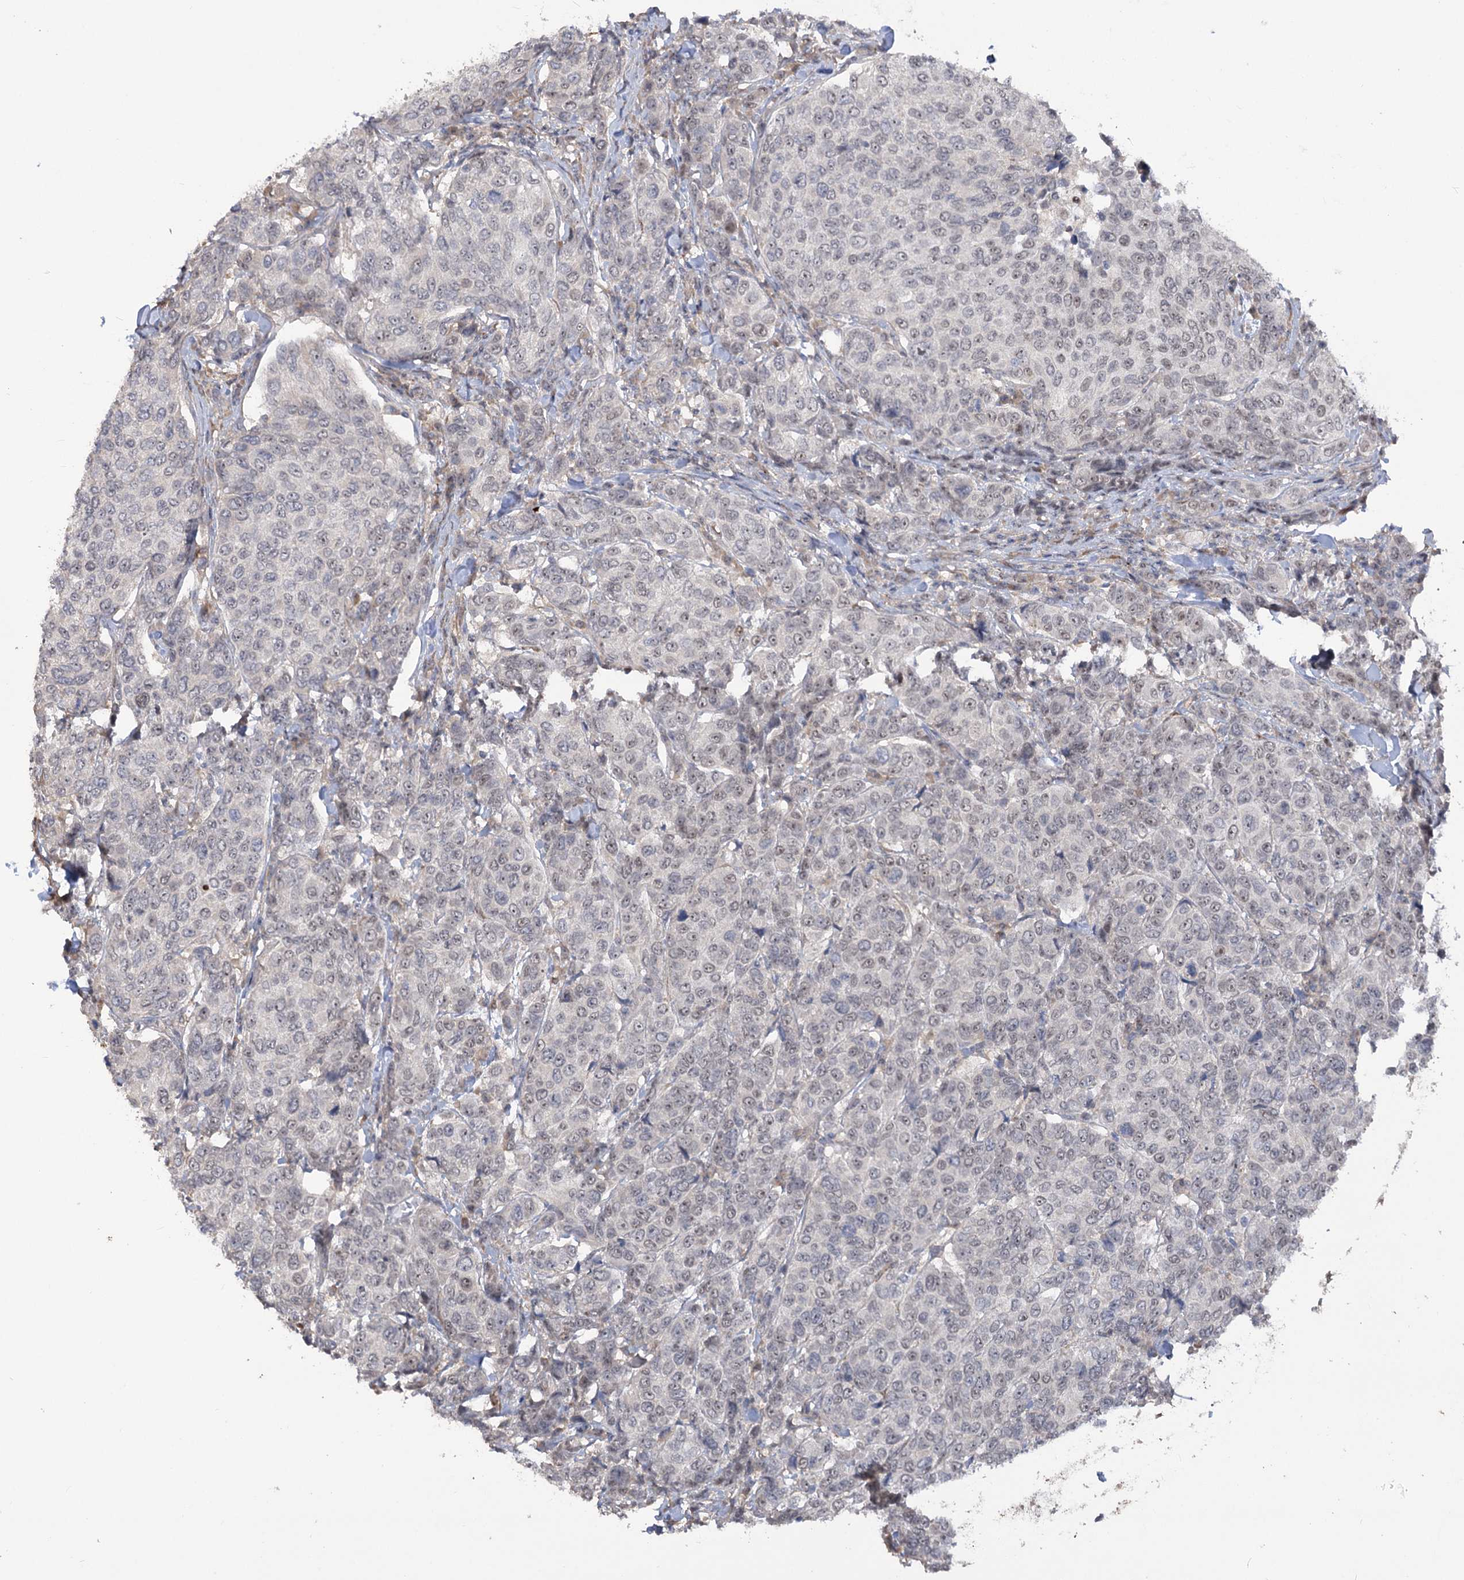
{"staining": {"intensity": "negative", "quantity": "none", "location": "none"}, "tissue": "breast cancer", "cell_type": "Tumor cells", "image_type": "cancer", "snomed": [{"axis": "morphology", "description": "Duct carcinoma"}, {"axis": "topography", "description": "Breast"}], "caption": "A high-resolution micrograph shows immunohistochemistry (IHC) staining of breast invasive ductal carcinoma, which shows no significant staining in tumor cells. The staining was performed using DAB to visualize the protein expression in brown, while the nuclei were stained in blue with hematoxylin (Magnification: 20x).", "gene": "ZSCAN23", "patient": {"sex": "female", "age": 55}}